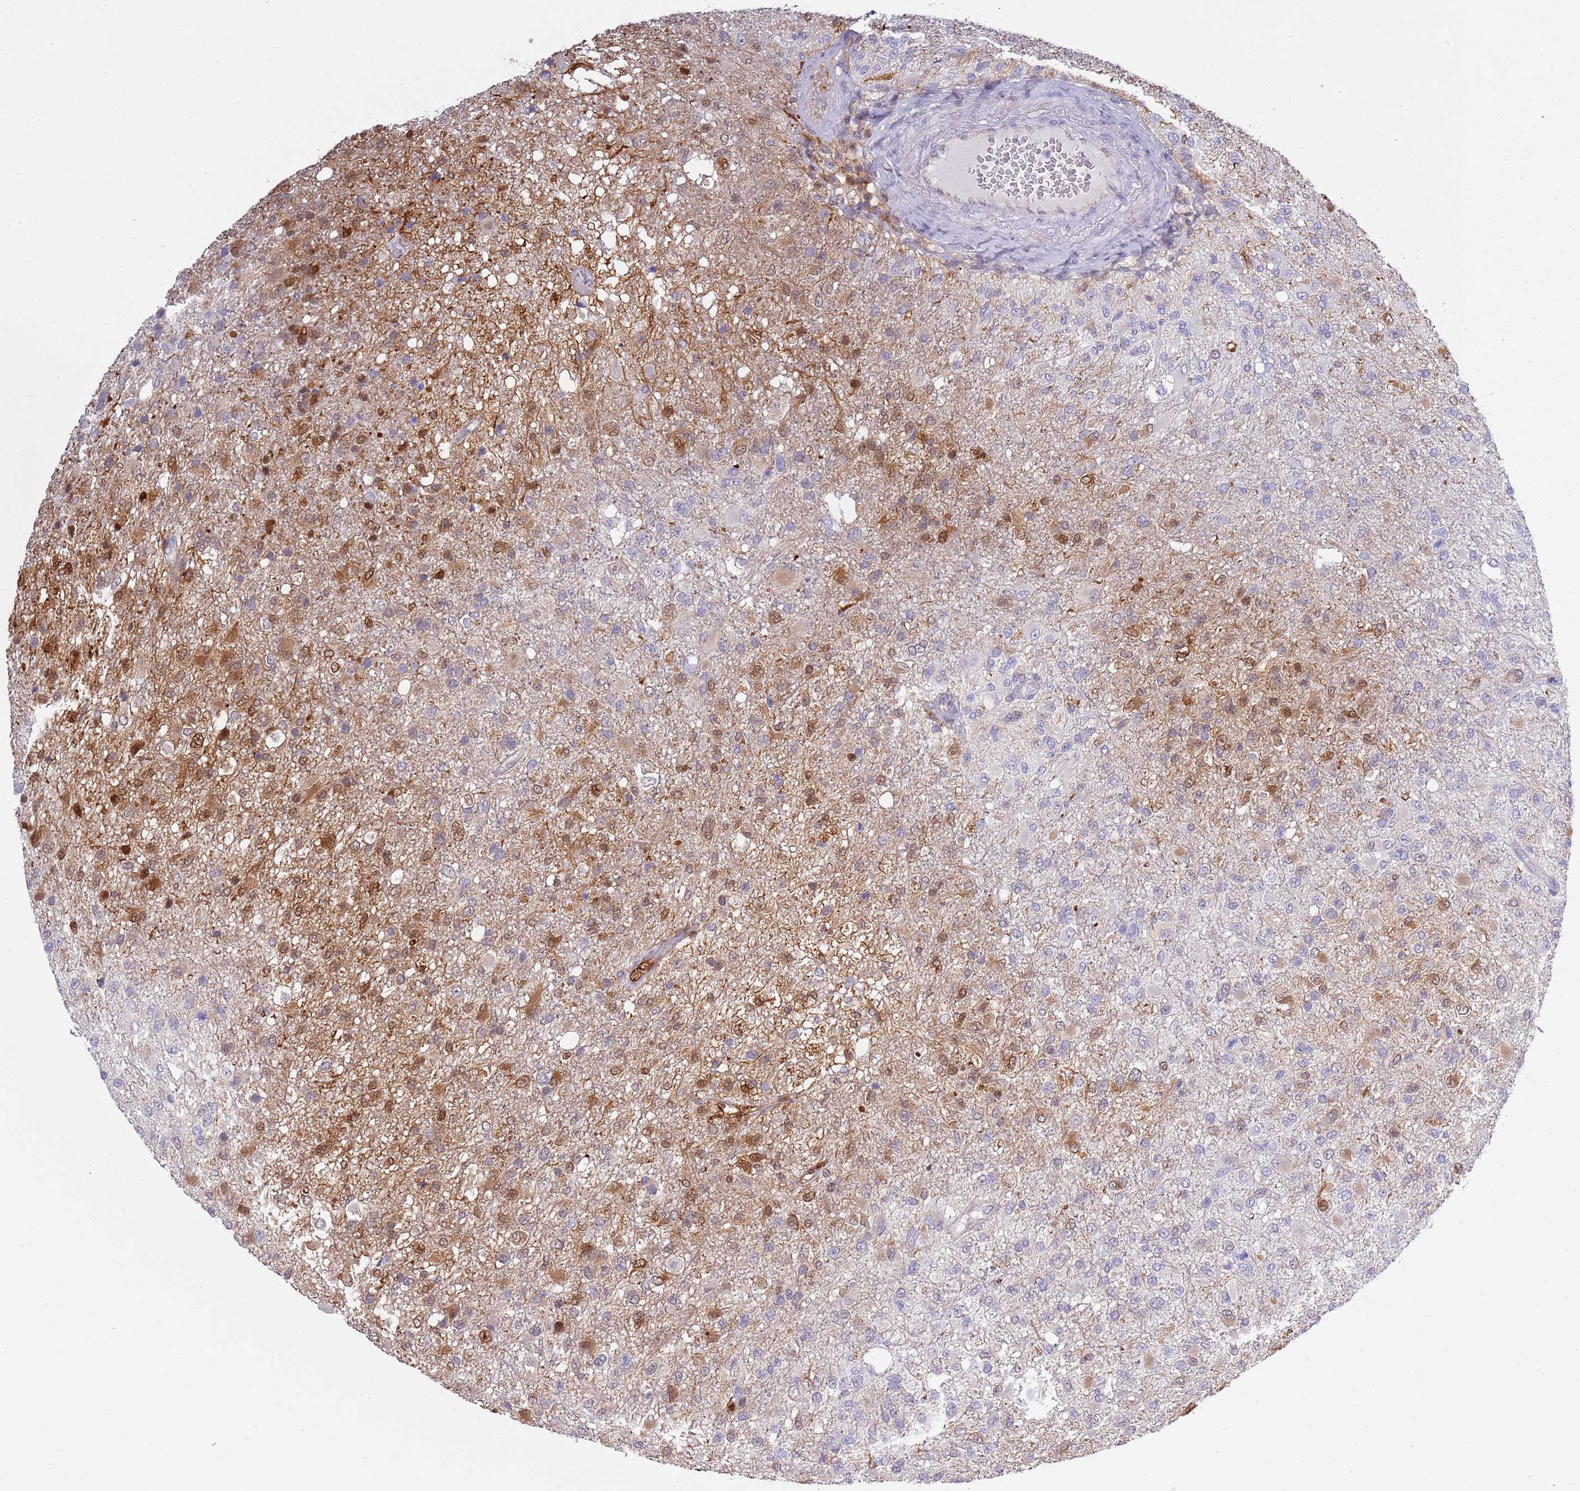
{"staining": {"intensity": "moderate", "quantity": "<25%", "location": "cytoplasmic/membranous"}, "tissue": "glioma", "cell_type": "Tumor cells", "image_type": "cancer", "snomed": [{"axis": "morphology", "description": "Glioma, malignant, High grade"}, {"axis": "topography", "description": "Brain"}], "caption": "Brown immunohistochemical staining in human glioma exhibits moderate cytoplasmic/membranous staining in approximately <25% of tumor cells. The staining was performed using DAB, with brown indicating positive protein expression. Nuclei are stained blue with hematoxylin.", "gene": "NBPF6", "patient": {"sex": "female", "age": 74}}